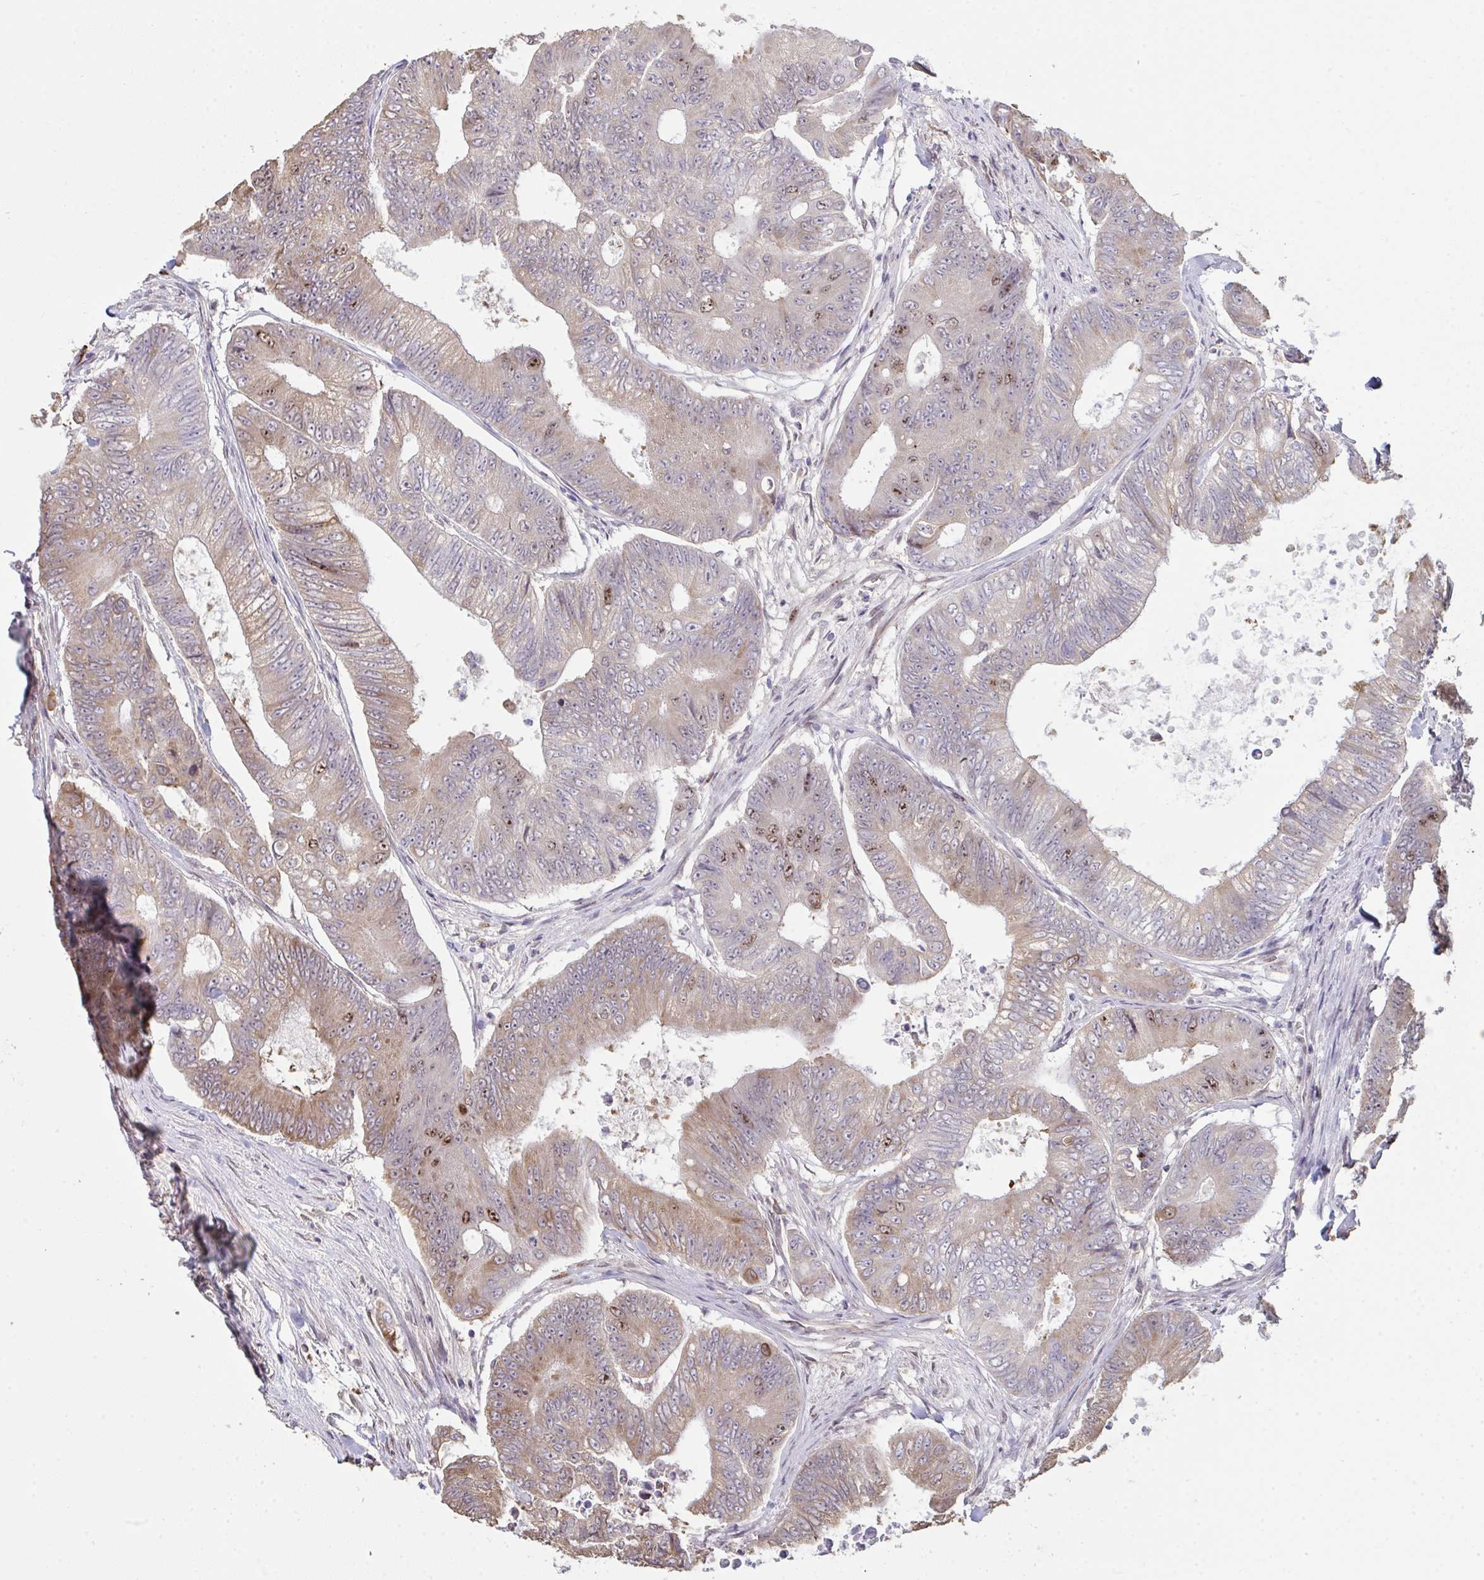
{"staining": {"intensity": "strong", "quantity": "25%-75%", "location": "cytoplasmic/membranous,nuclear"}, "tissue": "colorectal cancer", "cell_type": "Tumor cells", "image_type": "cancer", "snomed": [{"axis": "morphology", "description": "Adenocarcinoma, NOS"}, {"axis": "topography", "description": "Colon"}], "caption": "Adenocarcinoma (colorectal) was stained to show a protein in brown. There is high levels of strong cytoplasmic/membranous and nuclear positivity in approximately 25%-75% of tumor cells. (brown staining indicates protein expression, while blue staining denotes nuclei).", "gene": "SETD7", "patient": {"sex": "female", "age": 48}}